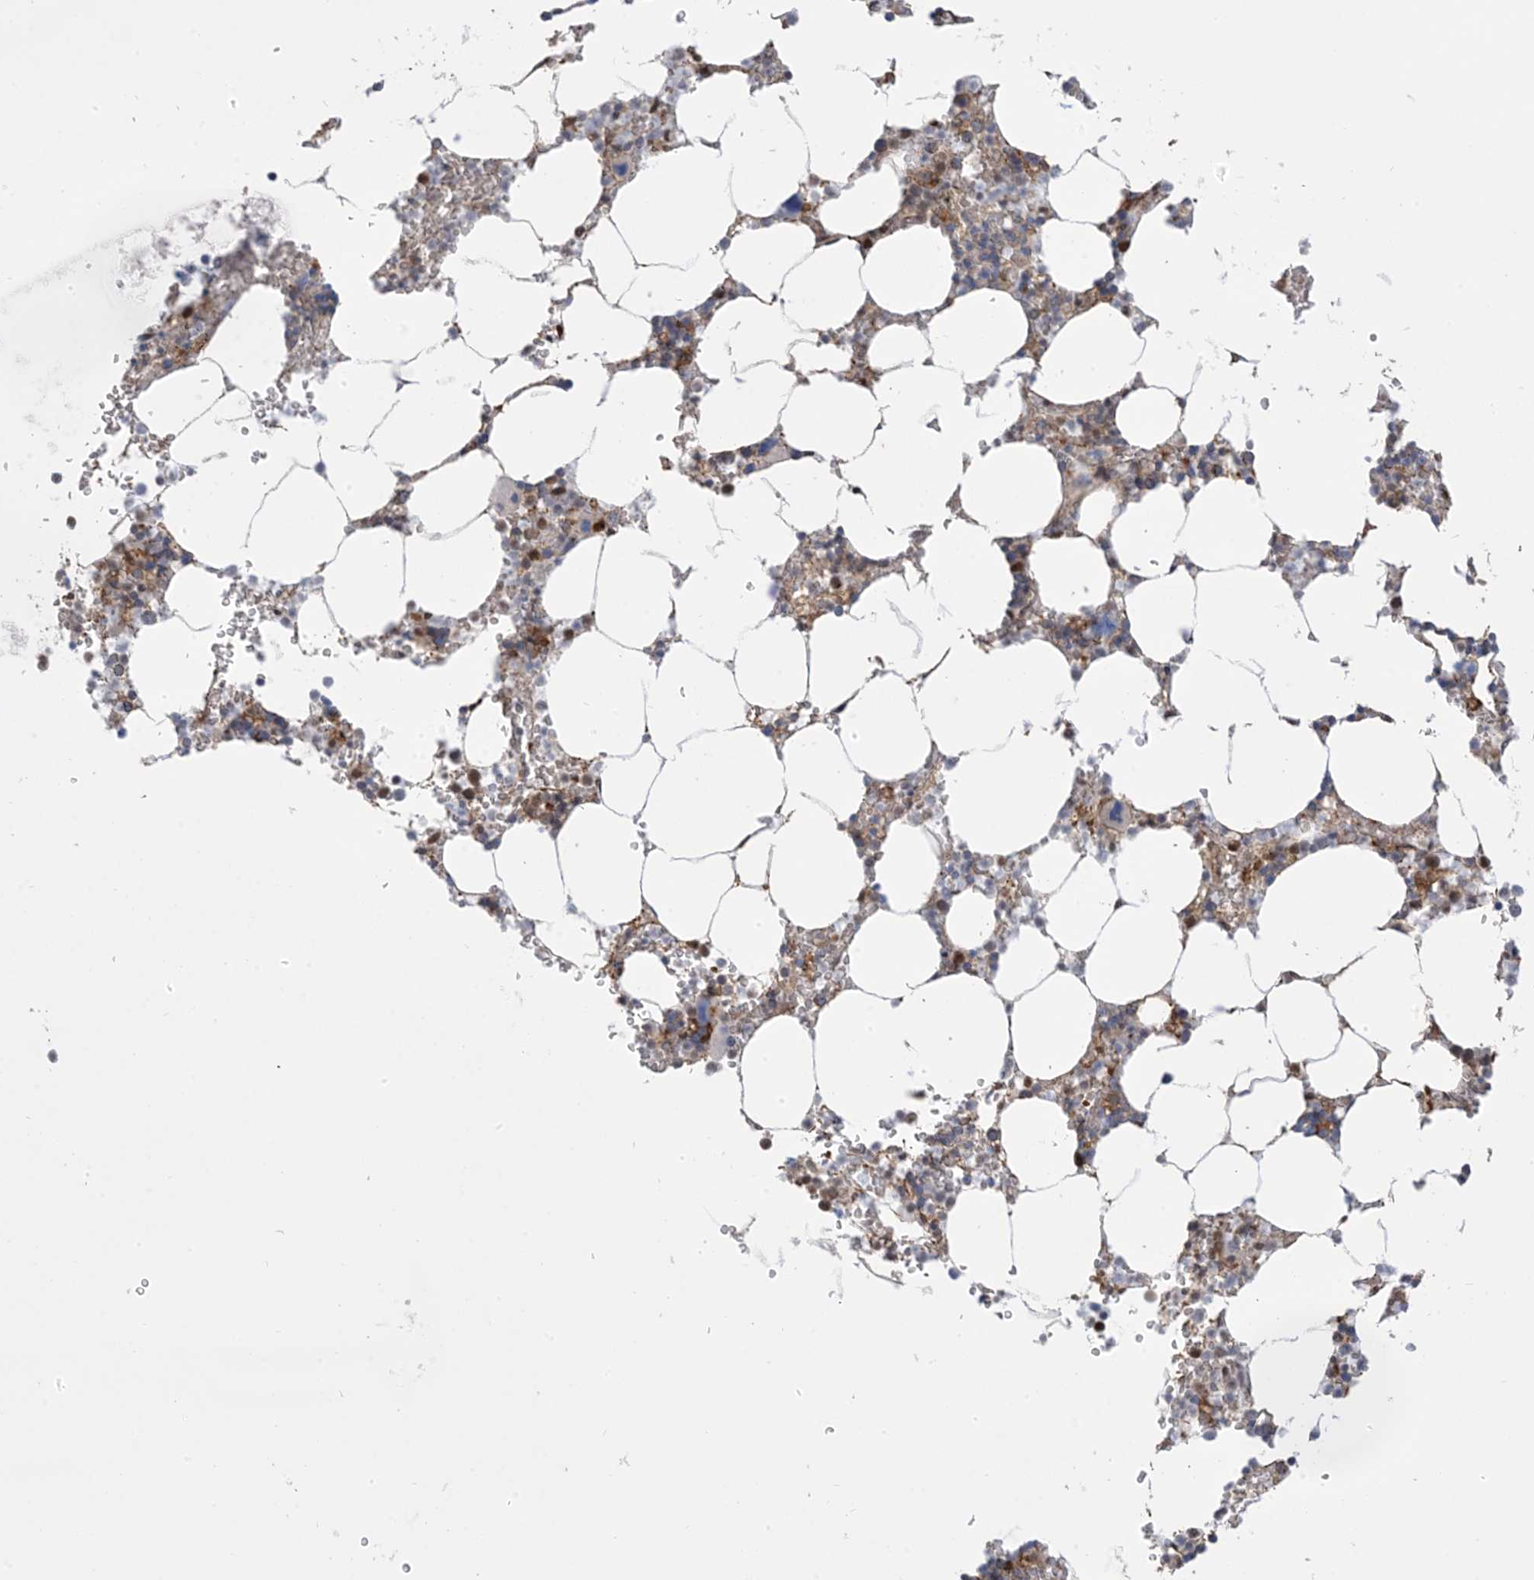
{"staining": {"intensity": "moderate", "quantity": "<25%", "location": "cytoplasmic/membranous"}, "tissue": "bone marrow", "cell_type": "Hematopoietic cells", "image_type": "normal", "snomed": [{"axis": "morphology", "description": "Normal tissue, NOS"}, {"axis": "topography", "description": "Bone marrow"}], "caption": "This photomicrograph exhibits immunohistochemistry (IHC) staining of normal bone marrow, with low moderate cytoplasmic/membranous positivity in about <25% of hematopoietic cells.", "gene": "ZNF8", "patient": {"sex": "male", "age": 70}}